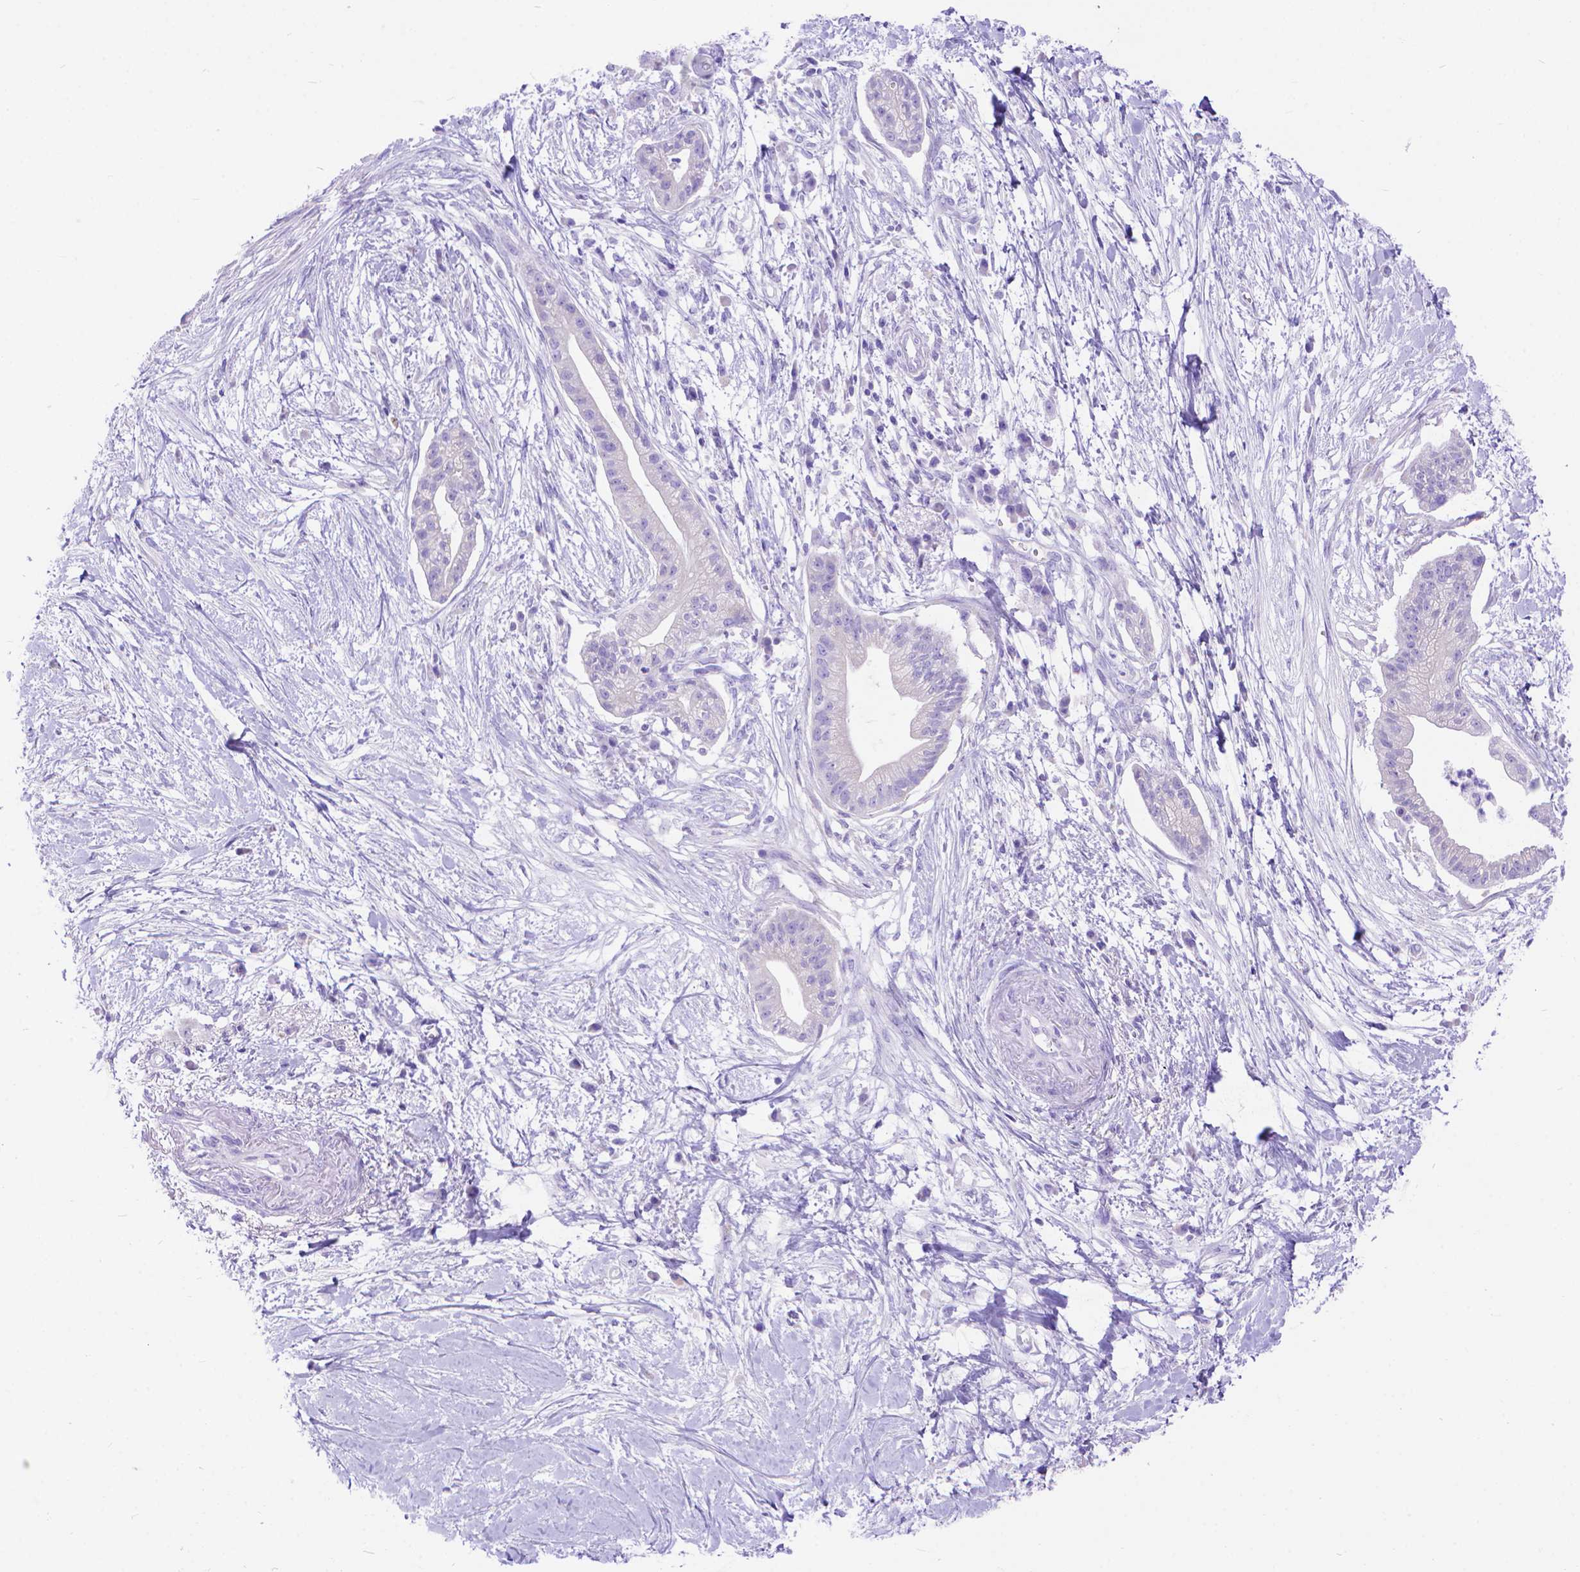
{"staining": {"intensity": "negative", "quantity": "none", "location": "none"}, "tissue": "pancreatic cancer", "cell_type": "Tumor cells", "image_type": "cancer", "snomed": [{"axis": "morphology", "description": "Normal tissue, NOS"}, {"axis": "morphology", "description": "Adenocarcinoma, NOS"}, {"axis": "topography", "description": "Lymph node"}, {"axis": "topography", "description": "Pancreas"}], "caption": "This is an immunohistochemistry image of pancreatic cancer (adenocarcinoma). There is no expression in tumor cells.", "gene": "DHRS2", "patient": {"sex": "female", "age": 58}}